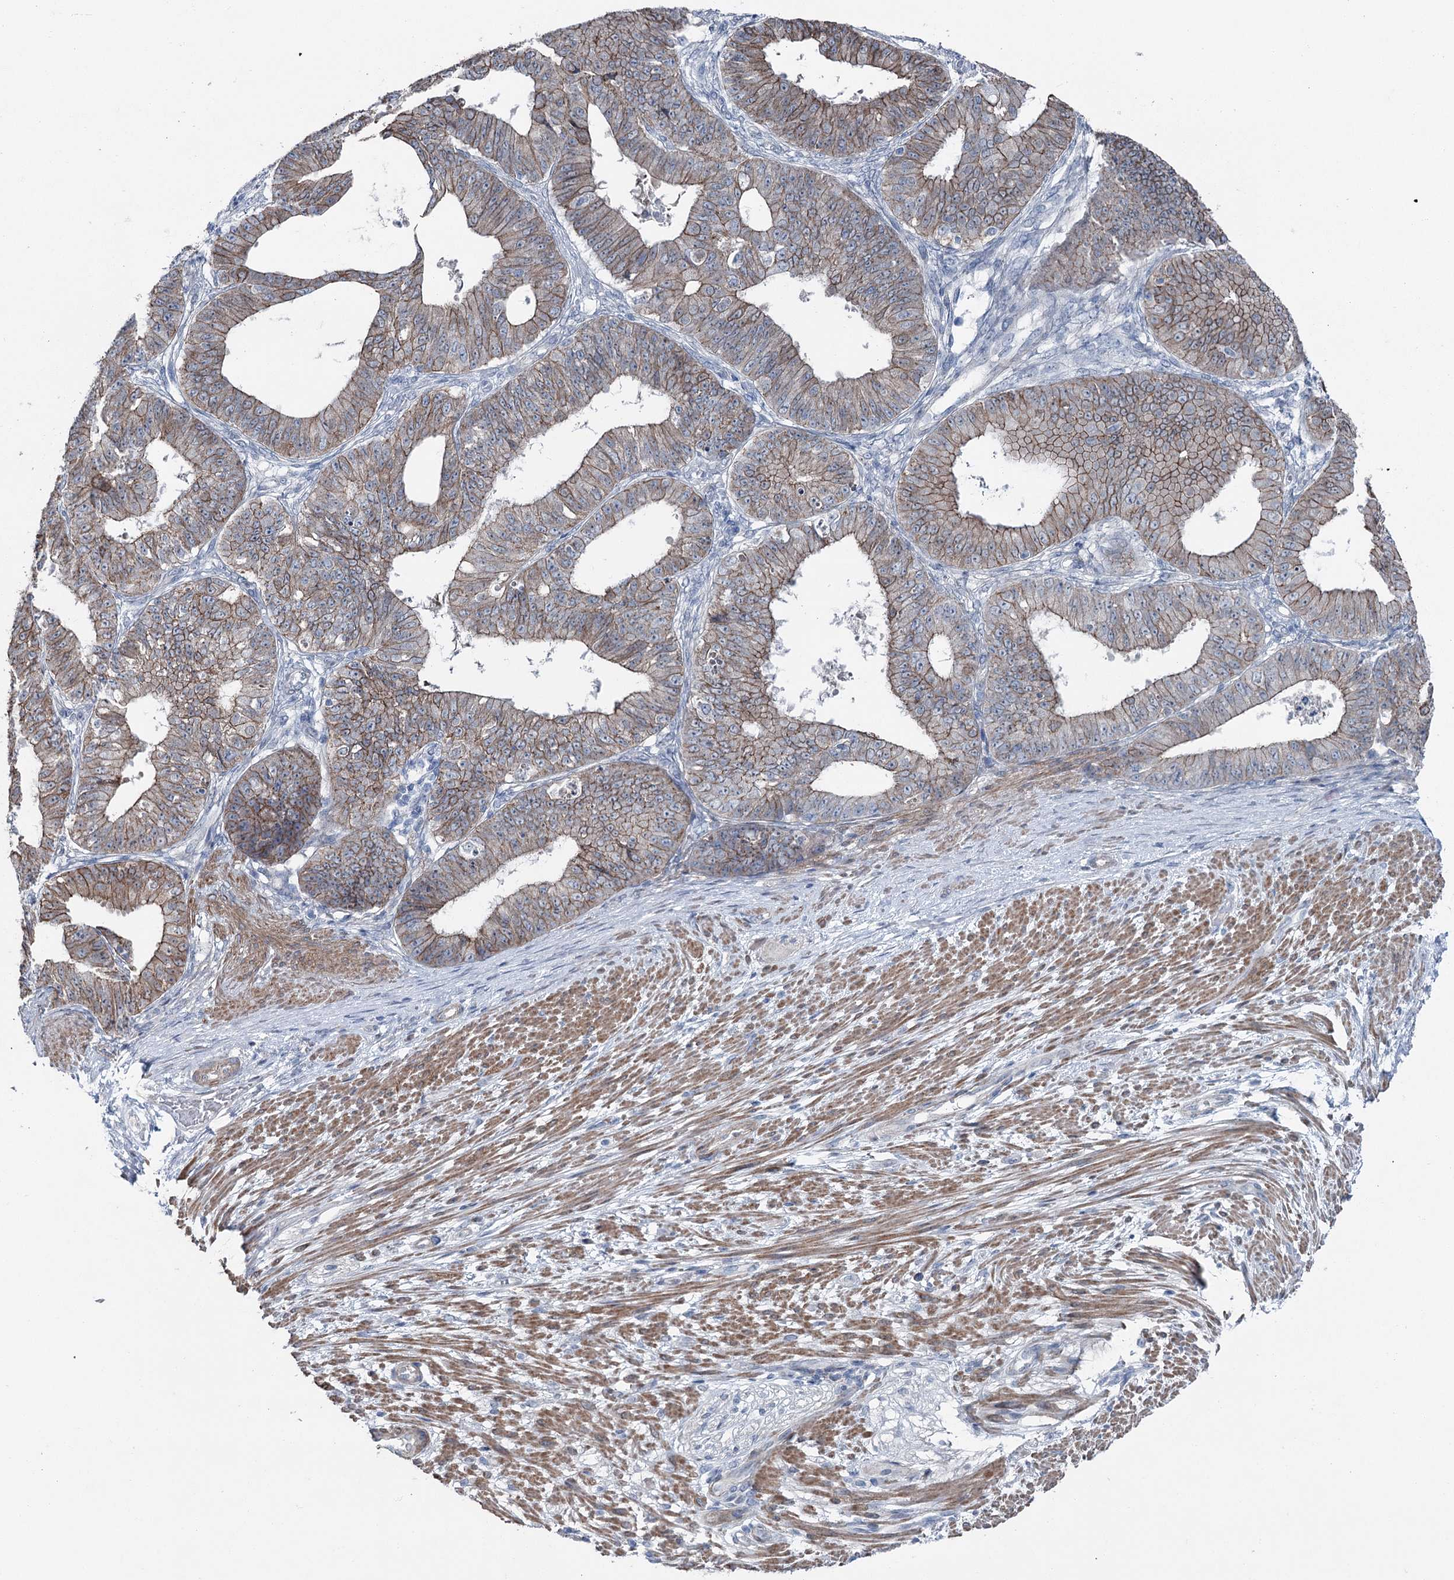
{"staining": {"intensity": "moderate", "quantity": ">75%", "location": "cytoplasmic/membranous"}, "tissue": "ovarian cancer", "cell_type": "Tumor cells", "image_type": "cancer", "snomed": [{"axis": "morphology", "description": "Carcinoma, endometroid"}, {"axis": "topography", "description": "Appendix"}, {"axis": "topography", "description": "Ovary"}], "caption": "Moderate cytoplasmic/membranous expression for a protein is appreciated in about >75% of tumor cells of ovarian endometroid carcinoma using immunohistochemistry.", "gene": "FAM120B", "patient": {"sex": "female", "age": 42}}